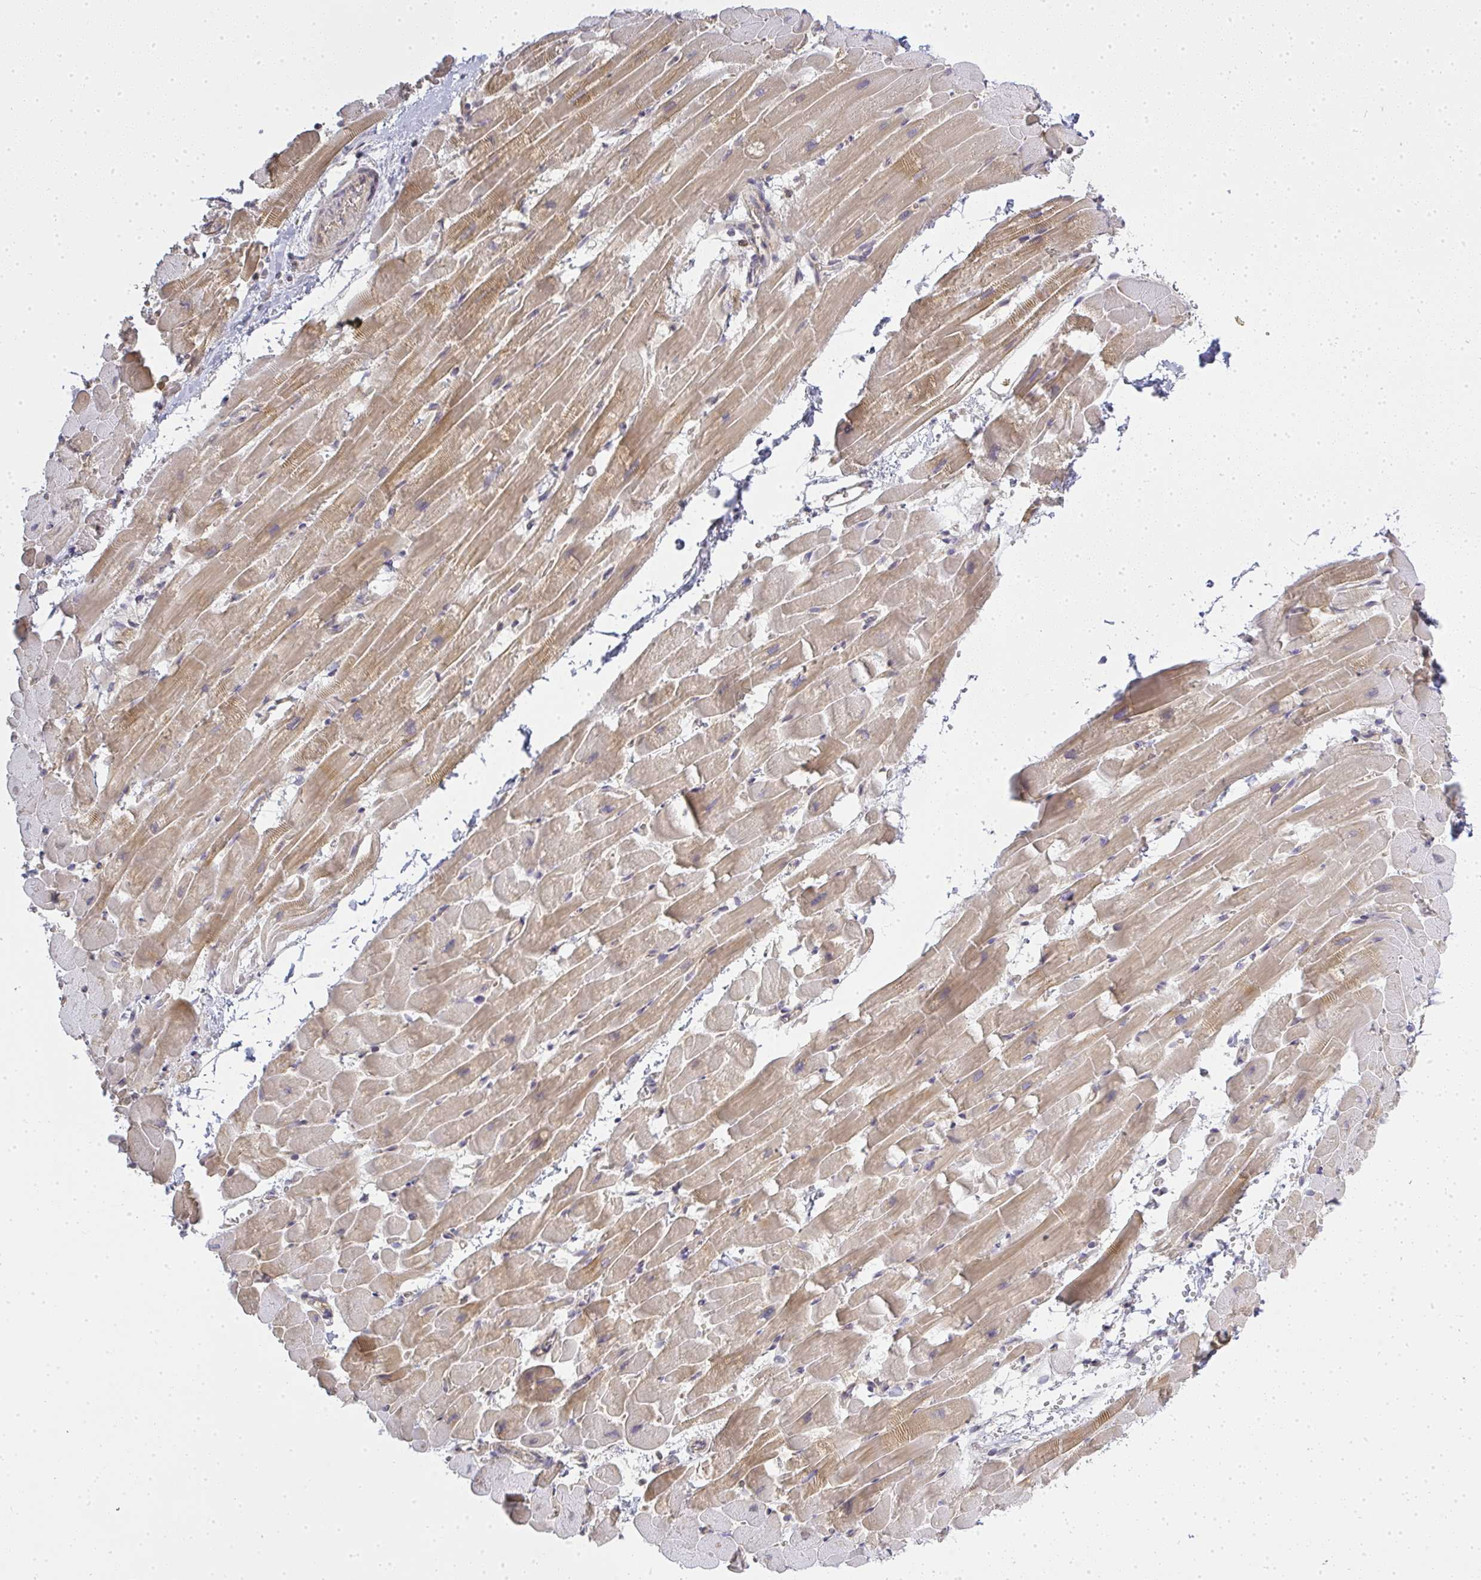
{"staining": {"intensity": "moderate", "quantity": ">75%", "location": "cytoplasmic/membranous"}, "tissue": "heart muscle", "cell_type": "Cardiomyocytes", "image_type": "normal", "snomed": [{"axis": "morphology", "description": "Normal tissue, NOS"}, {"axis": "topography", "description": "Heart"}], "caption": "Moderate cytoplasmic/membranous protein staining is seen in approximately >75% of cardiomyocytes in heart muscle.", "gene": "GSDMB", "patient": {"sex": "male", "age": 37}}